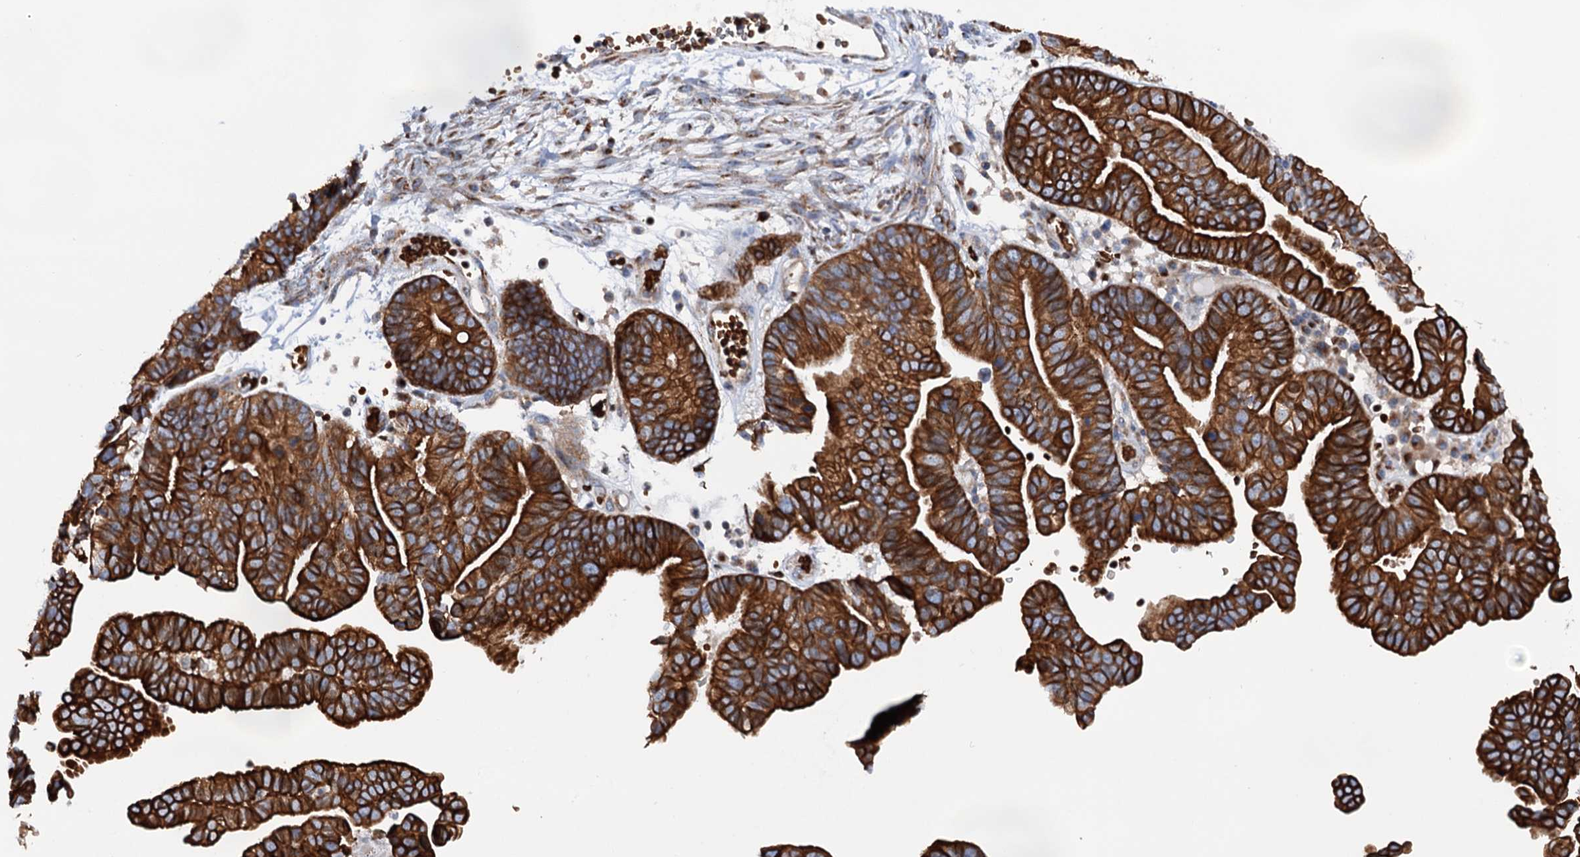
{"staining": {"intensity": "strong", "quantity": ">75%", "location": "cytoplasmic/membranous"}, "tissue": "ovarian cancer", "cell_type": "Tumor cells", "image_type": "cancer", "snomed": [{"axis": "morphology", "description": "Cystadenocarcinoma, serous, NOS"}, {"axis": "topography", "description": "Ovary"}], "caption": "Ovarian cancer (serous cystadenocarcinoma) stained for a protein (brown) exhibits strong cytoplasmic/membranous positive expression in approximately >75% of tumor cells.", "gene": "EIPR1", "patient": {"sex": "female", "age": 56}}